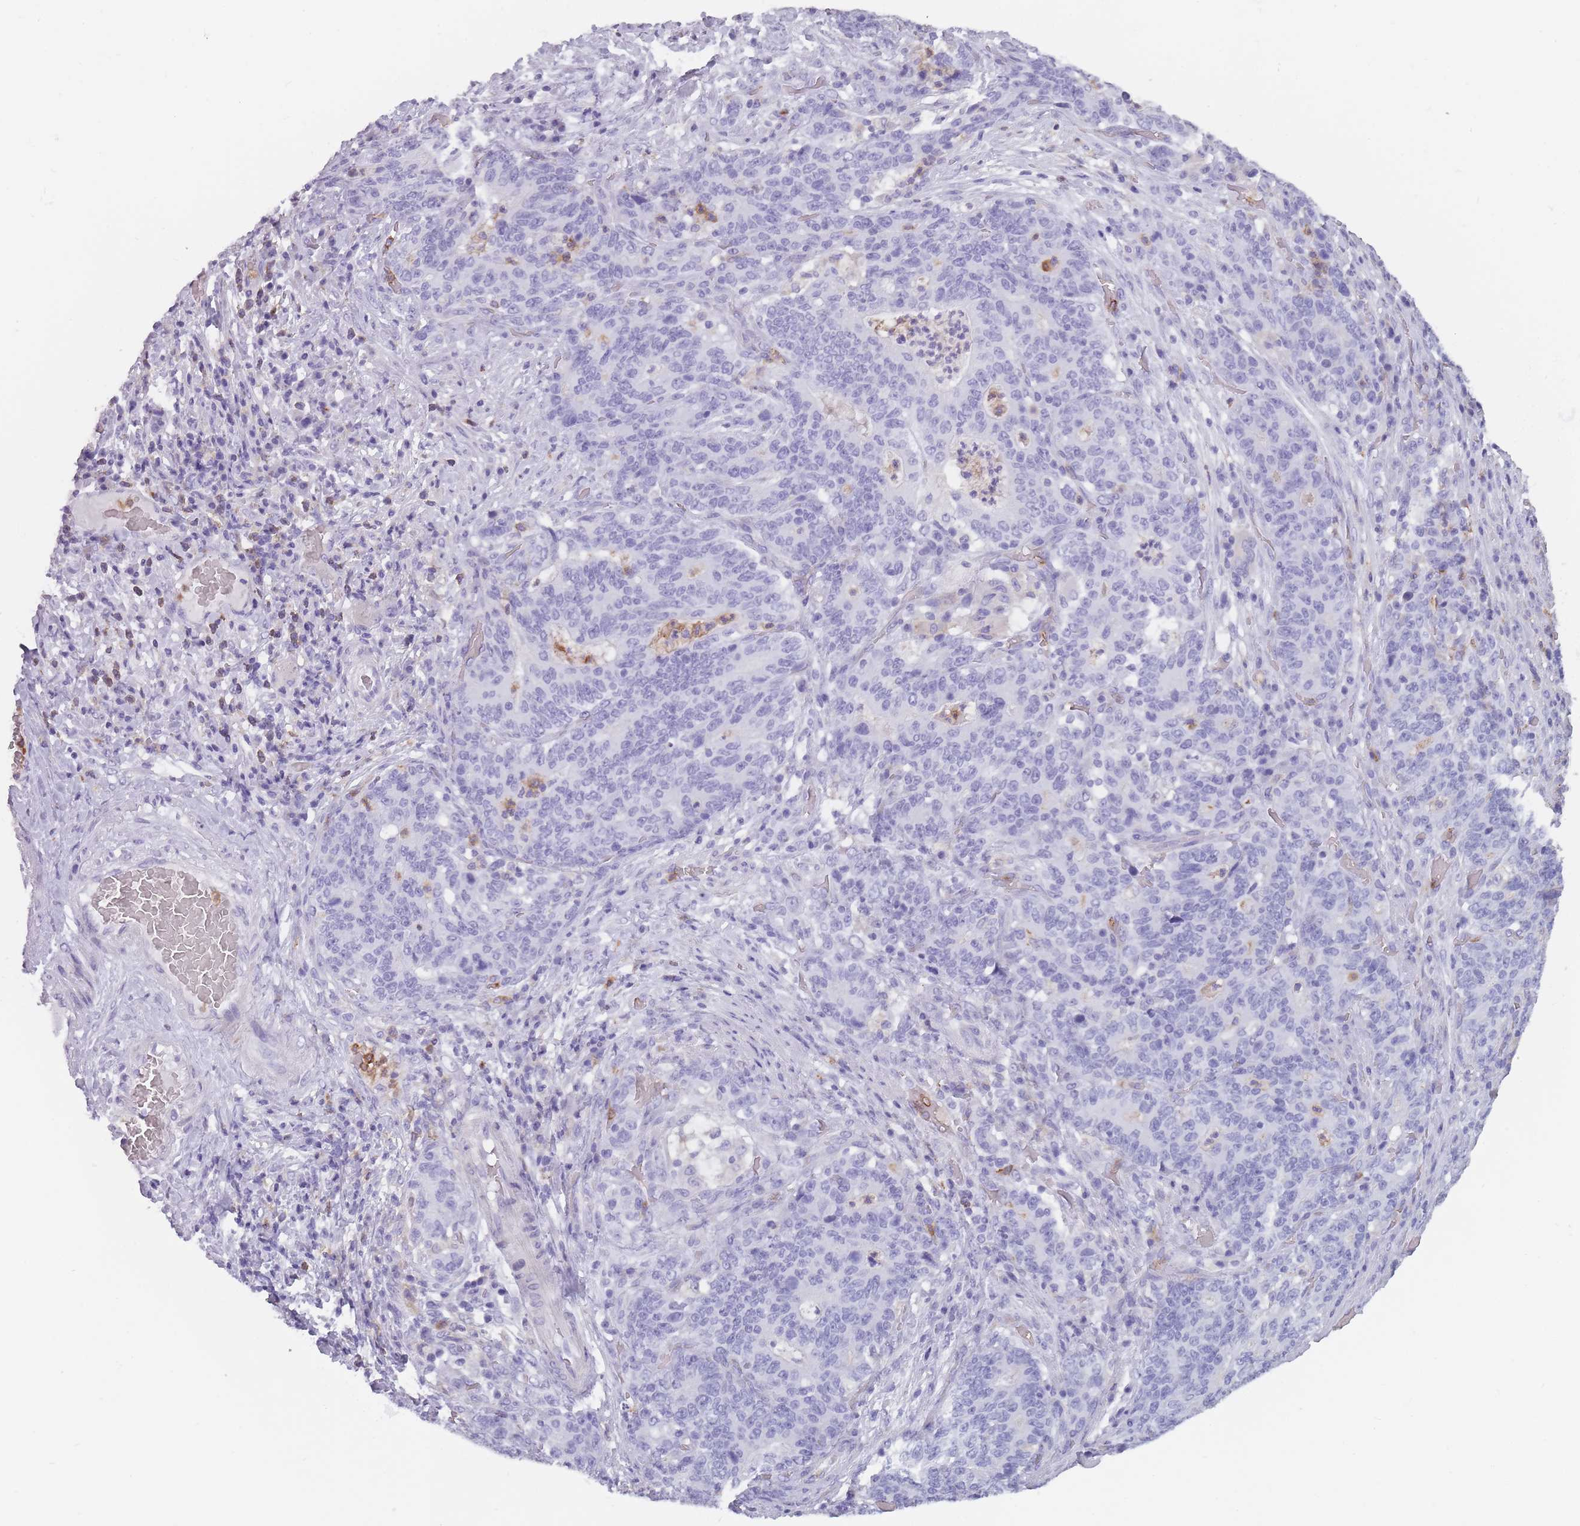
{"staining": {"intensity": "negative", "quantity": "none", "location": "none"}, "tissue": "stomach cancer", "cell_type": "Tumor cells", "image_type": "cancer", "snomed": [{"axis": "morphology", "description": "Normal tissue, NOS"}, {"axis": "morphology", "description": "Adenocarcinoma, NOS"}, {"axis": "topography", "description": "Stomach"}], "caption": "DAB immunohistochemical staining of human adenocarcinoma (stomach) exhibits no significant positivity in tumor cells.", "gene": "CR1L", "patient": {"sex": "female", "age": 64}}